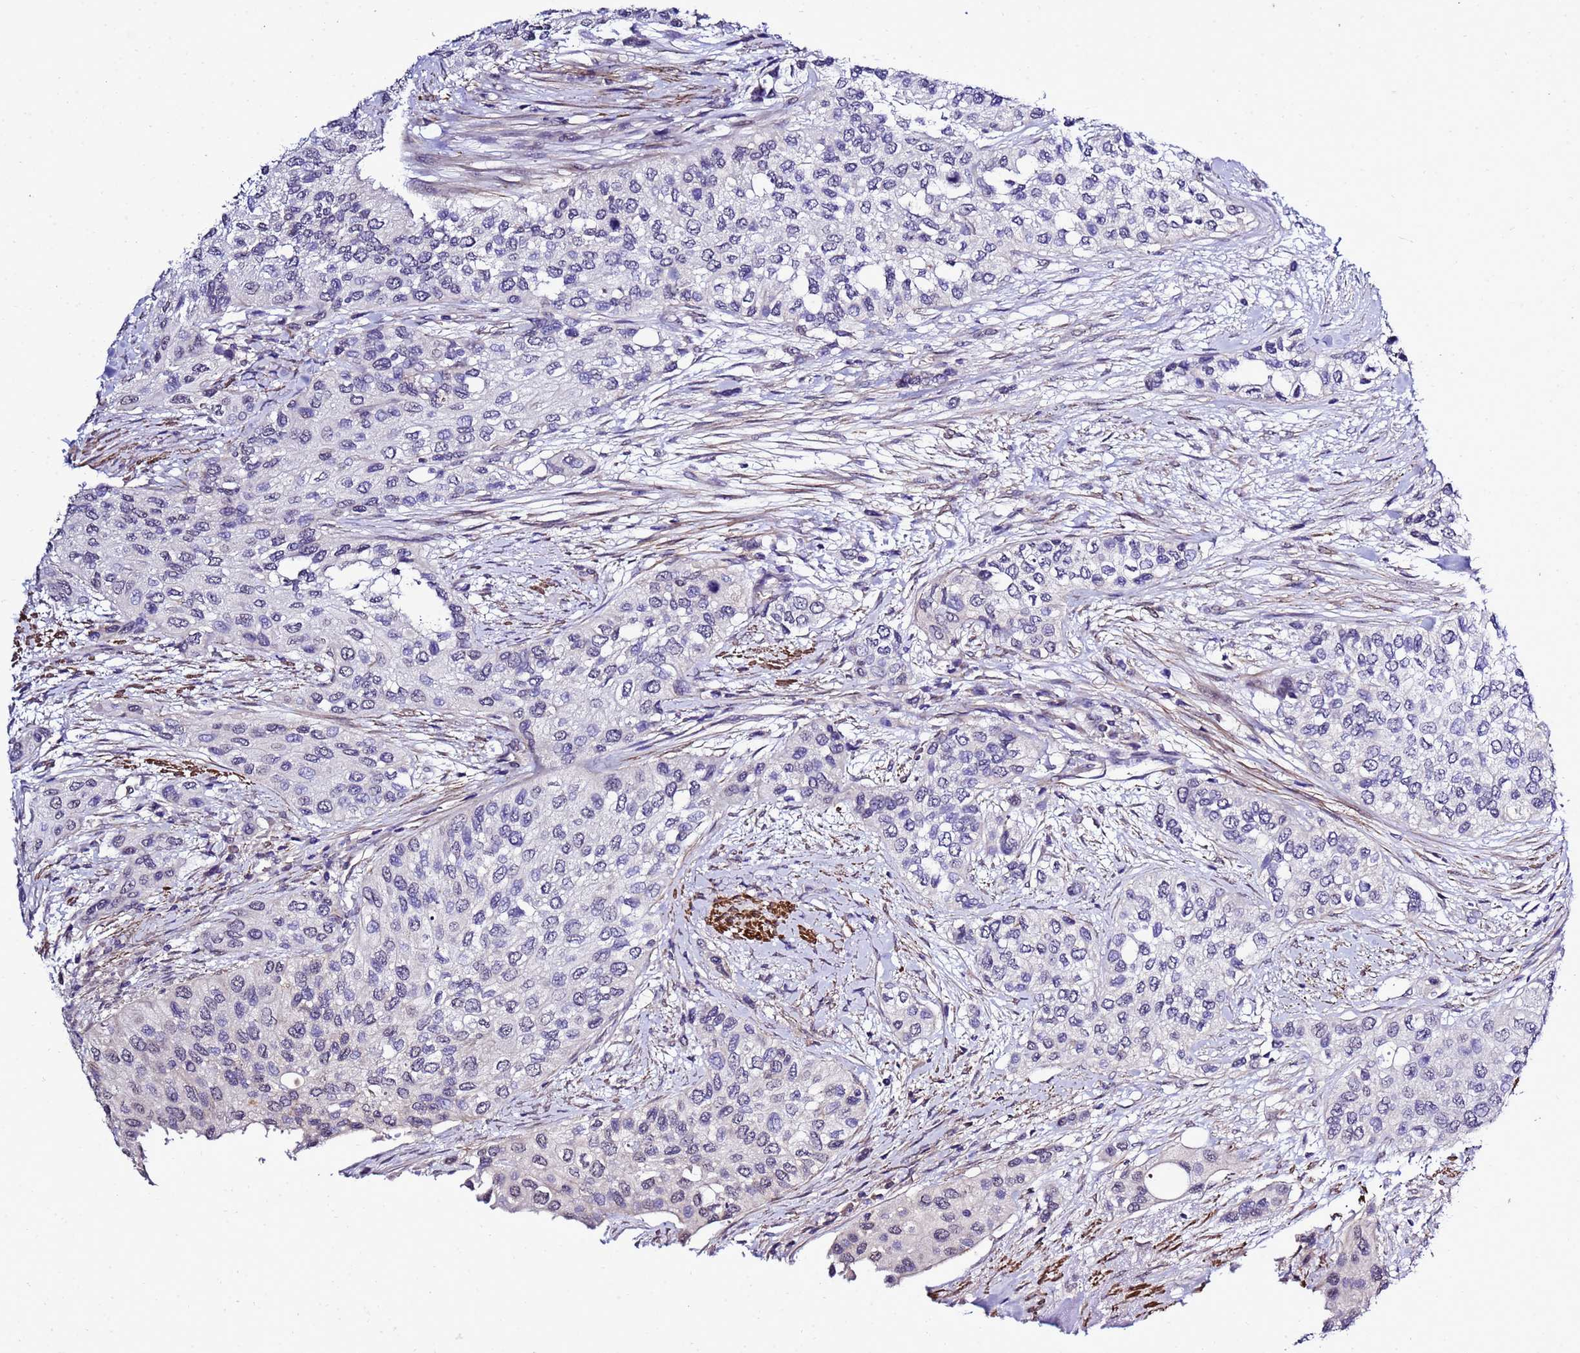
{"staining": {"intensity": "negative", "quantity": "none", "location": "none"}, "tissue": "urothelial cancer", "cell_type": "Tumor cells", "image_type": "cancer", "snomed": [{"axis": "morphology", "description": "Normal tissue, NOS"}, {"axis": "morphology", "description": "Urothelial carcinoma, High grade"}, {"axis": "topography", "description": "Vascular tissue"}, {"axis": "topography", "description": "Urinary bladder"}], "caption": "The immunohistochemistry histopathology image has no significant staining in tumor cells of urothelial cancer tissue.", "gene": "GZF1", "patient": {"sex": "female", "age": 56}}